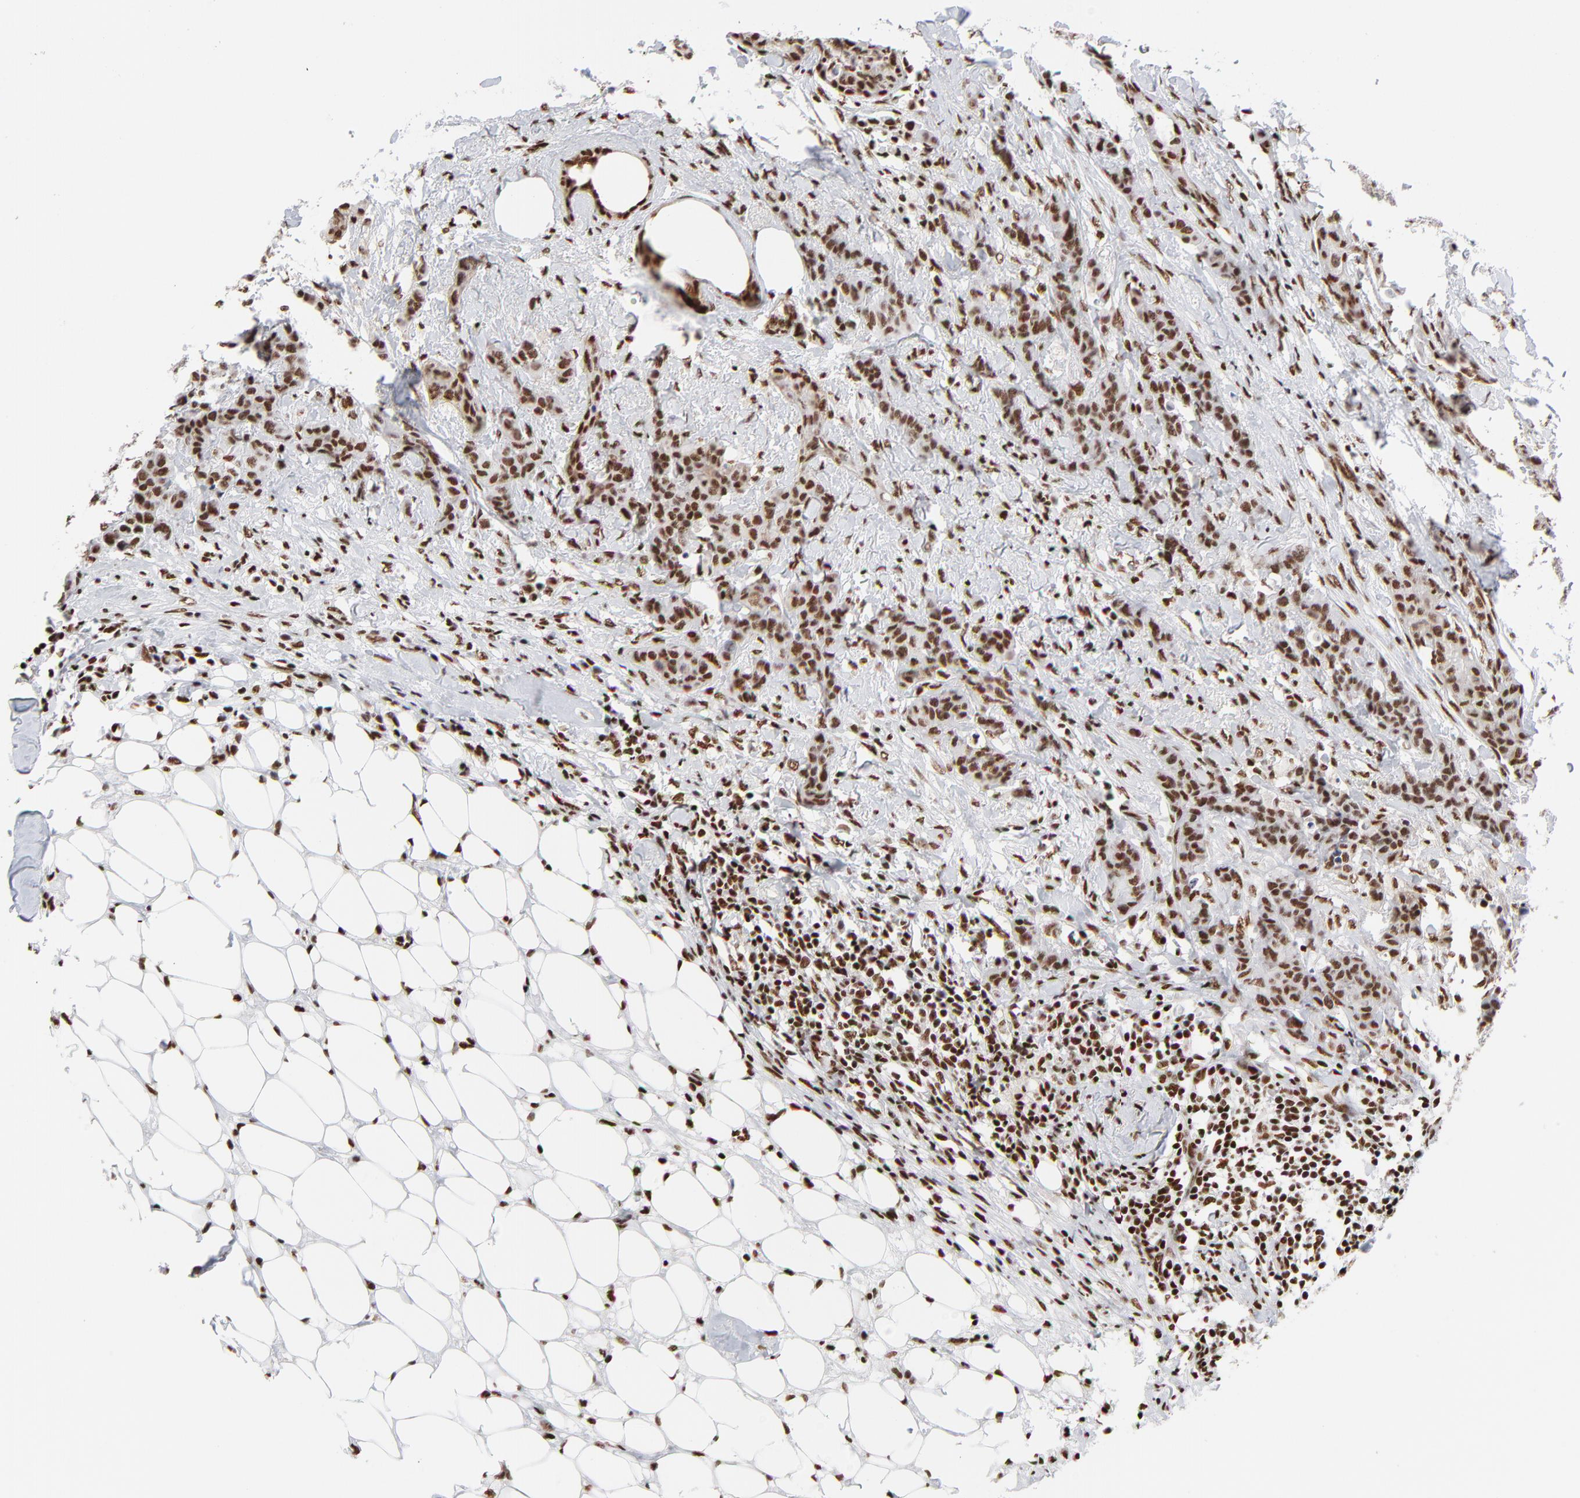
{"staining": {"intensity": "strong", "quantity": ">75%", "location": "nuclear"}, "tissue": "breast cancer", "cell_type": "Tumor cells", "image_type": "cancer", "snomed": [{"axis": "morphology", "description": "Duct carcinoma"}, {"axis": "topography", "description": "Breast"}], "caption": "High-power microscopy captured an immunohistochemistry micrograph of breast cancer, revealing strong nuclear staining in about >75% of tumor cells. The protein is stained brown, and the nuclei are stained in blue (DAB IHC with brightfield microscopy, high magnification).", "gene": "CREB1", "patient": {"sex": "female", "age": 40}}